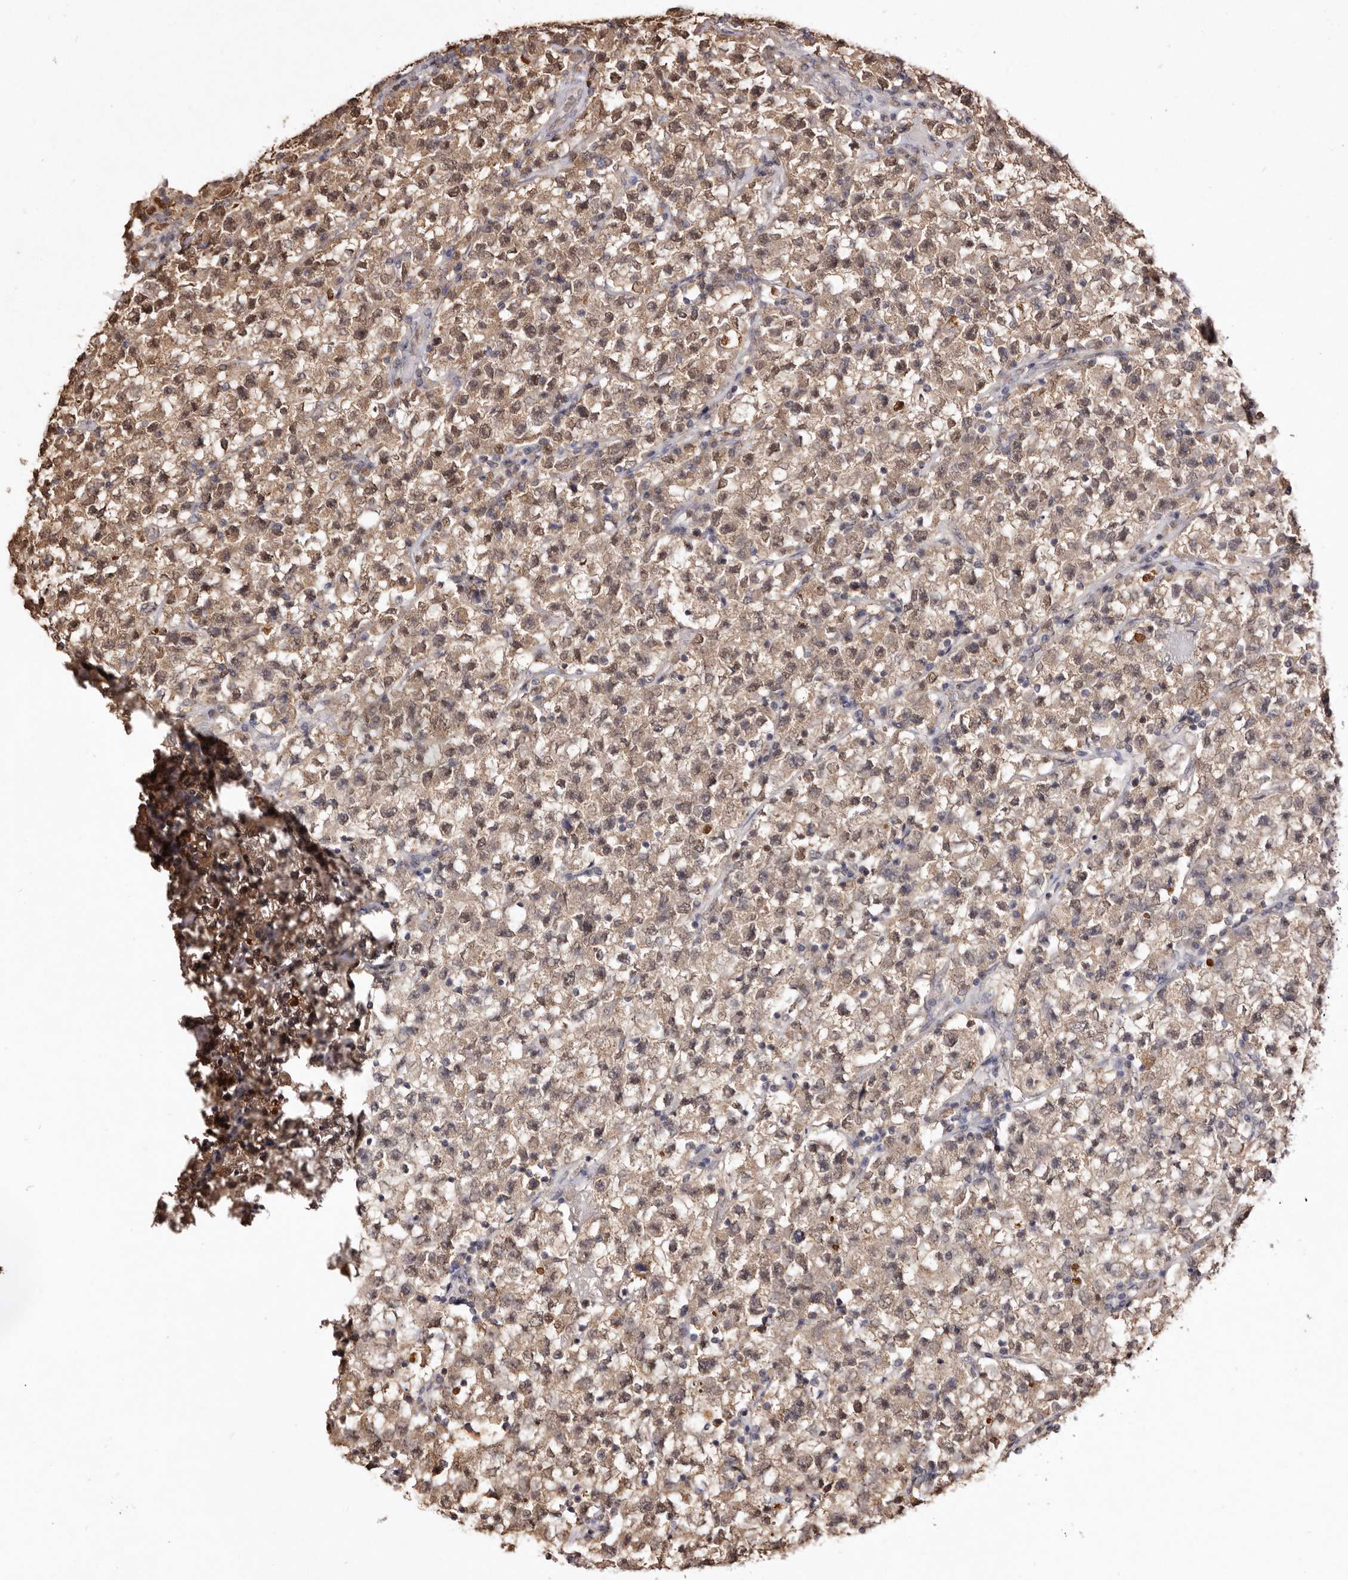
{"staining": {"intensity": "moderate", "quantity": ">75%", "location": "nuclear"}, "tissue": "testis cancer", "cell_type": "Tumor cells", "image_type": "cancer", "snomed": [{"axis": "morphology", "description": "Seminoma, NOS"}, {"axis": "topography", "description": "Testis"}], "caption": "Testis cancer (seminoma) stained with a protein marker shows moderate staining in tumor cells.", "gene": "NOTCH1", "patient": {"sex": "male", "age": 22}}